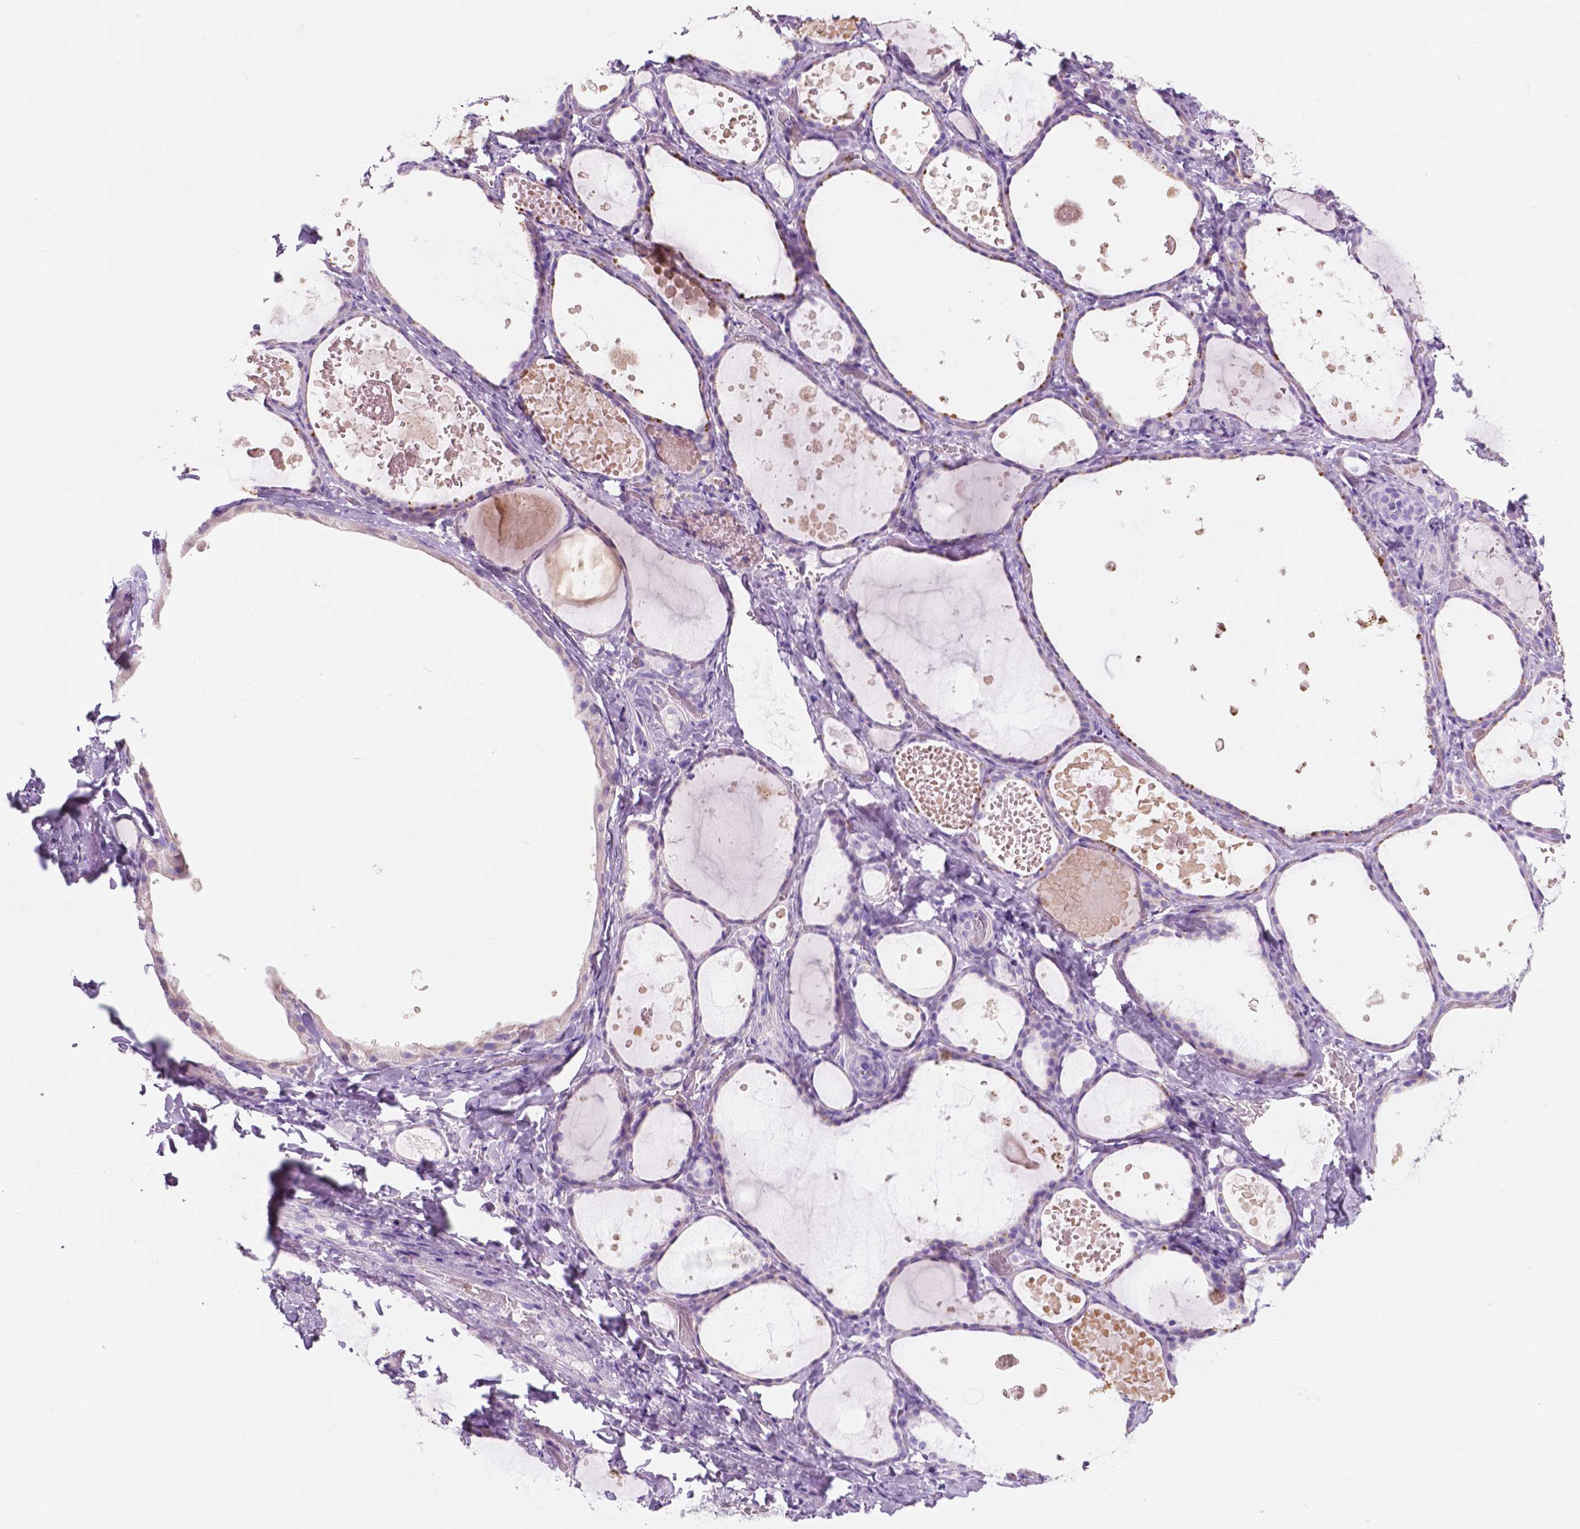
{"staining": {"intensity": "moderate", "quantity": "<25%", "location": "cytoplasmic/membranous"}, "tissue": "thyroid gland", "cell_type": "Glandular cells", "image_type": "normal", "snomed": [{"axis": "morphology", "description": "Normal tissue, NOS"}, {"axis": "topography", "description": "Thyroid gland"}], "caption": "Immunohistochemistry (IHC) image of unremarkable thyroid gland: human thyroid gland stained using immunohistochemistry (IHC) exhibits low levels of moderate protein expression localized specifically in the cytoplasmic/membranous of glandular cells, appearing as a cytoplasmic/membranous brown color.", "gene": "CUZD1", "patient": {"sex": "female", "age": 56}}